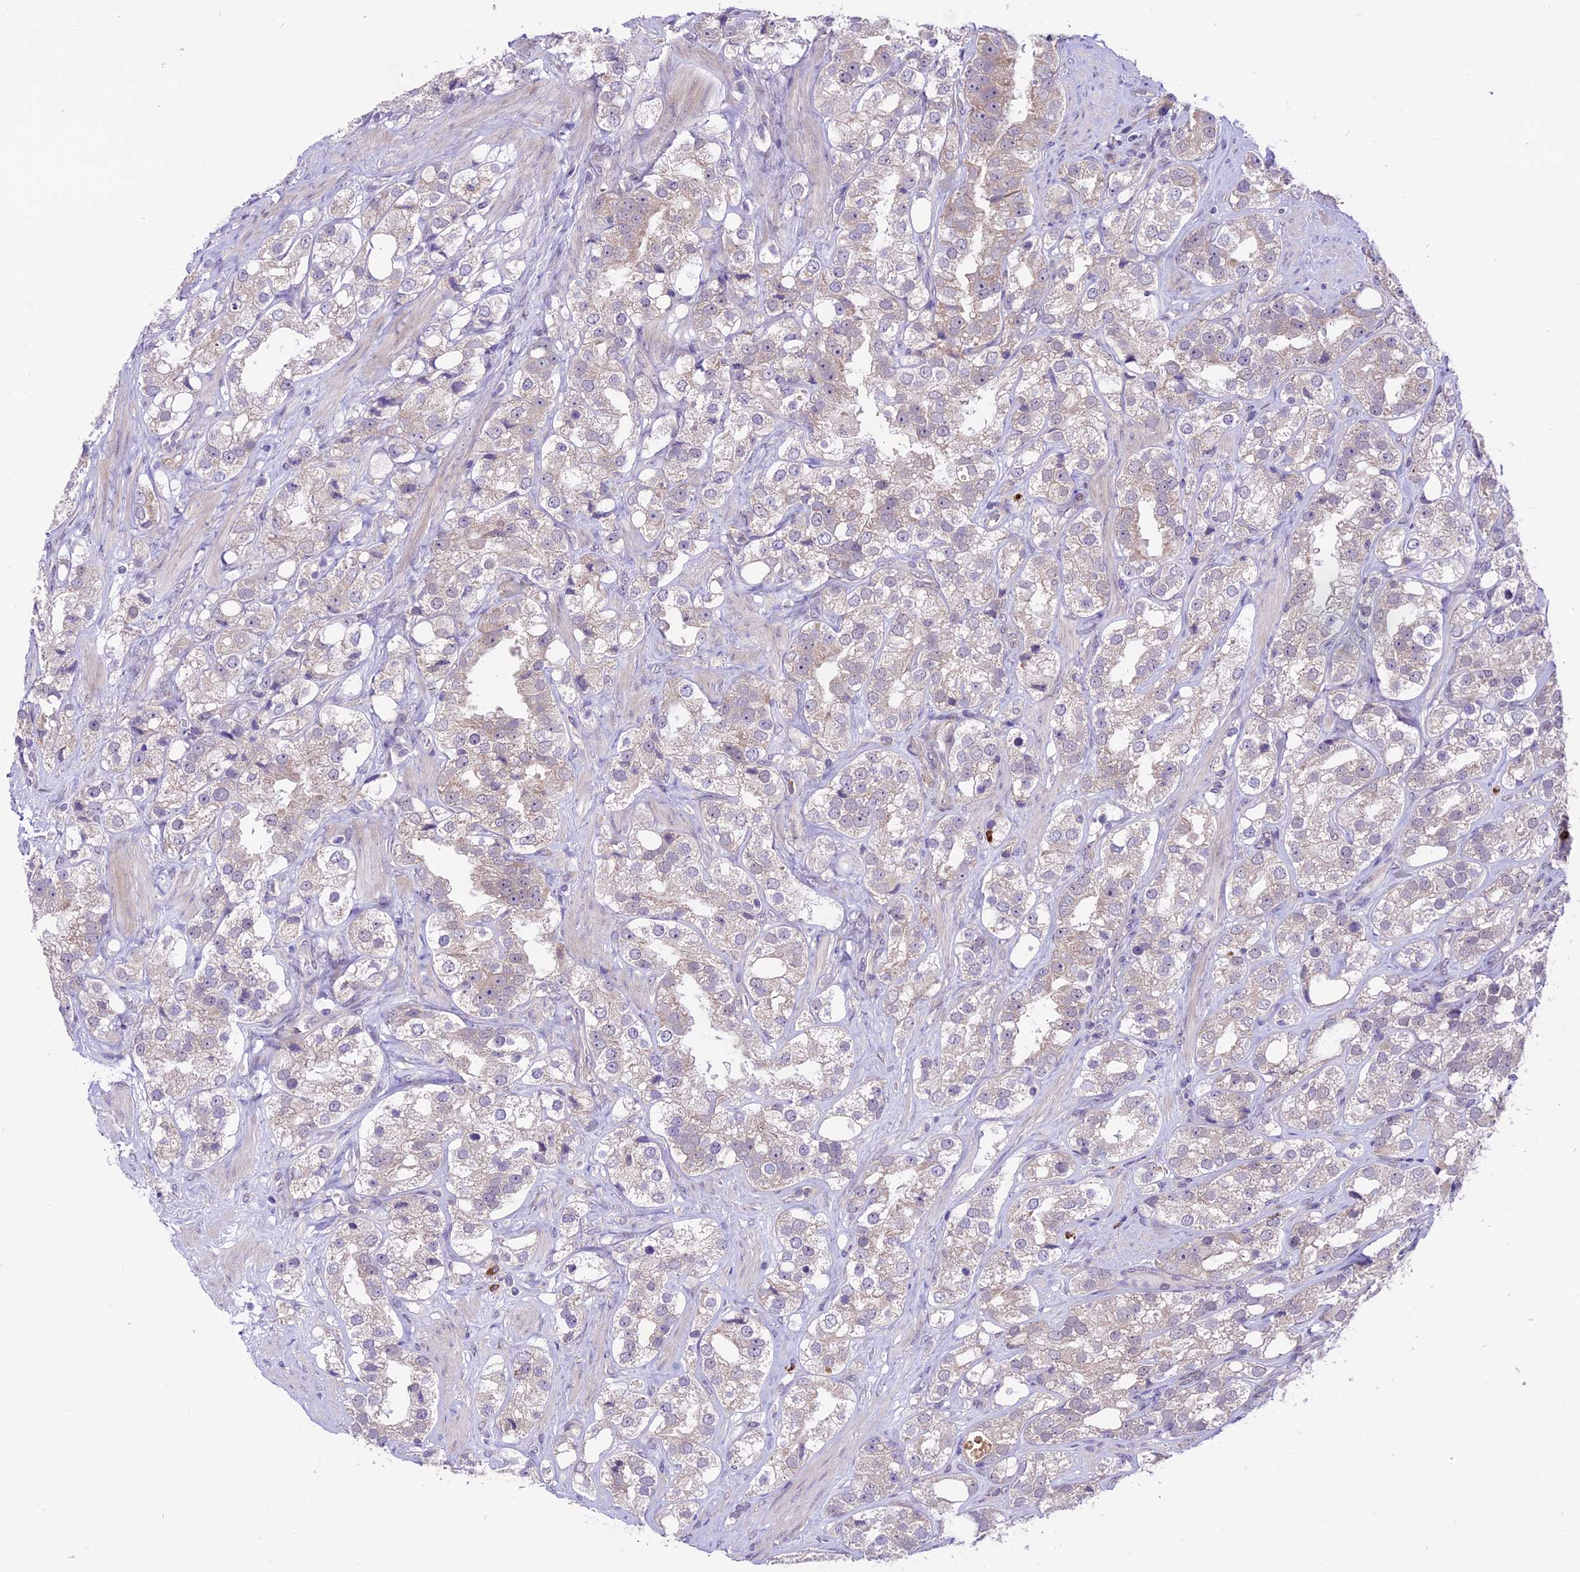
{"staining": {"intensity": "negative", "quantity": "none", "location": "none"}, "tissue": "prostate cancer", "cell_type": "Tumor cells", "image_type": "cancer", "snomed": [{"axis": "morphology", "description": "Adenocarcinoma, NOS"}, {"axis": "topography", "description": "Prostate"}], "caption": "DAB immunohistochemical staining of adenocarcinoma (prostate) displays no significant expression in tumor cells.", "gene": "SPRED1", "patient": {"sex": "male", "age": 79}}